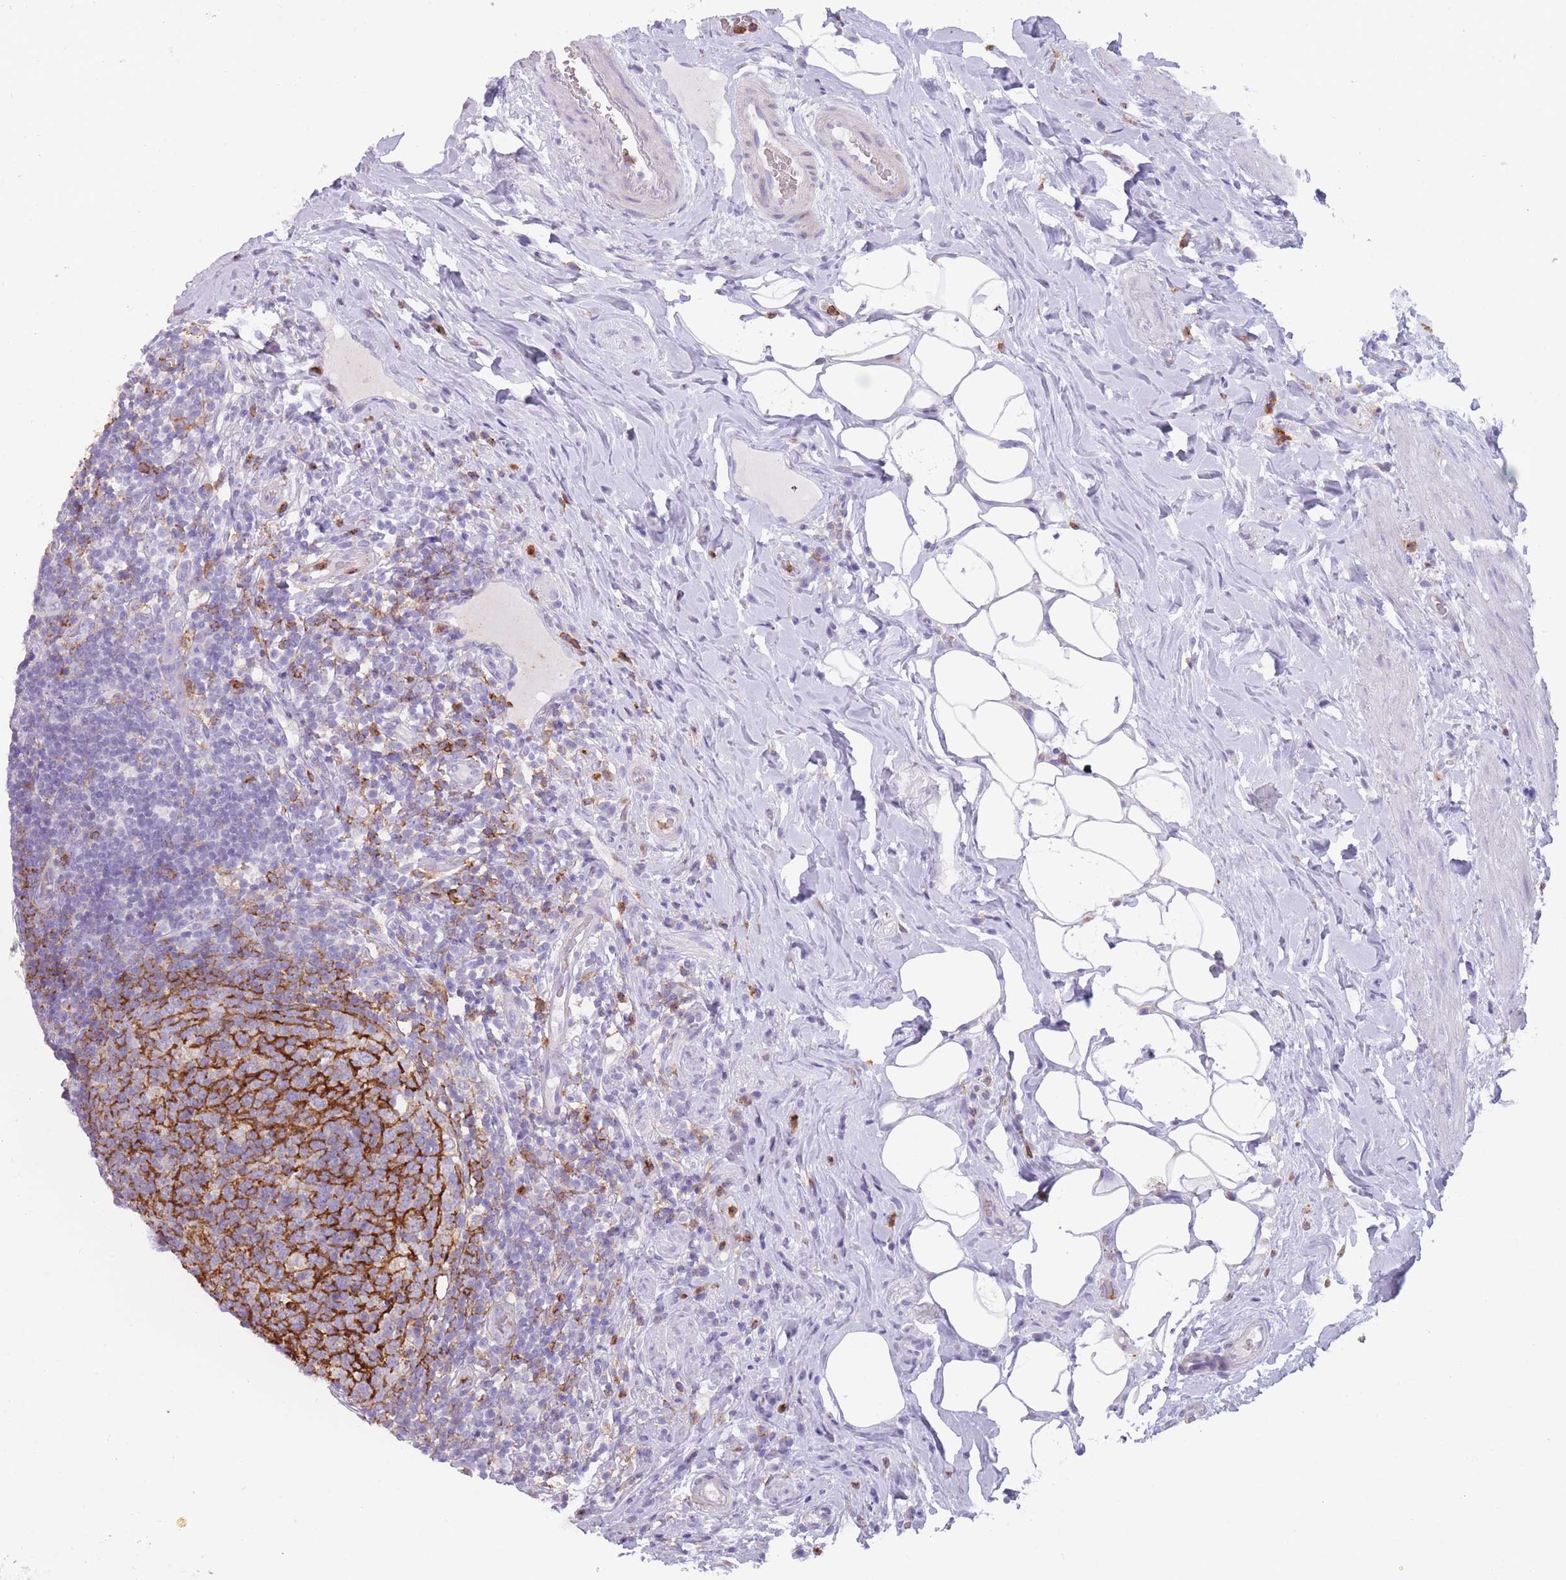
{"staining": {"intensity": "negative", "quantity": "none", "location": "none"}, "tissue": "appendix", "cell_type": "Glandular cells", "image_type": "normal", "snomed": [{"axis": "morphology", "description": "Normal tissue, NOS"}, {"axis": "topography", "description": "Appendix"}], "caption": "There is no significant positivity in glandular cells of appendix. Nuclei are stained in blue.", "gene": "CR1L", "patient": {"sex": "female", "age": 43}}